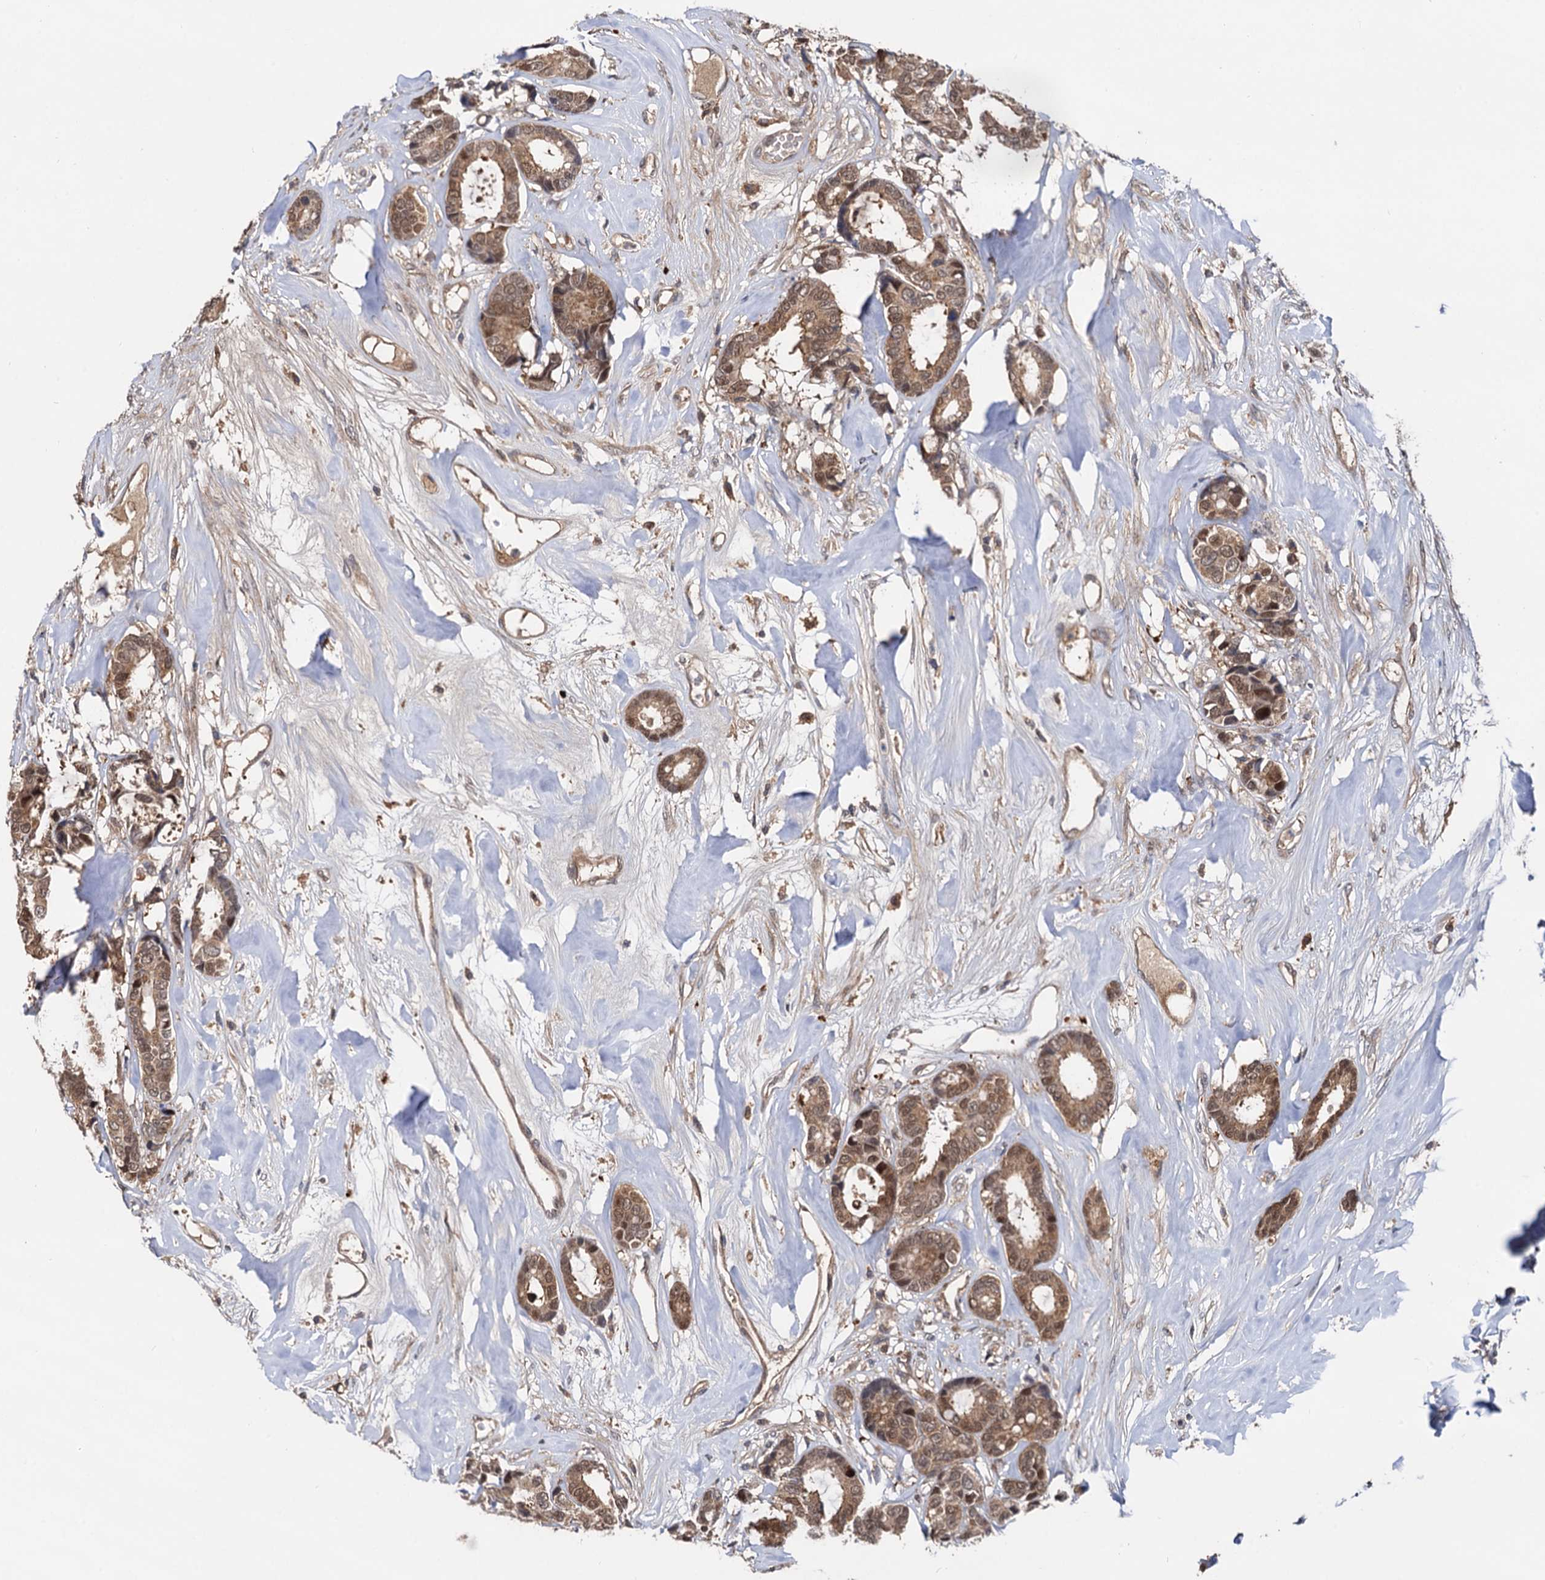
{"staining": {"intensity": "moderate", "quantity": ">75%", "location": "cytoplasmic/membranous,nuclear"}, "tissue": "breast cancer", "cell_type": "Tumor cells", "image_type": "cancer", "snomed": [{"axis": "morphology", "description": "Duct carcinoma"}, {"axis": "topography", "description": "Breast"}], "caption": "Breast cancer (infiltrating ductal carcinoma) stained with a brown dye displays moderate cytoplasmic/membranous and nuclear positive staining in about >75% of tumor cells.", "gene": "SELENOP", "patient": {"sex": "female", "age": 87}}